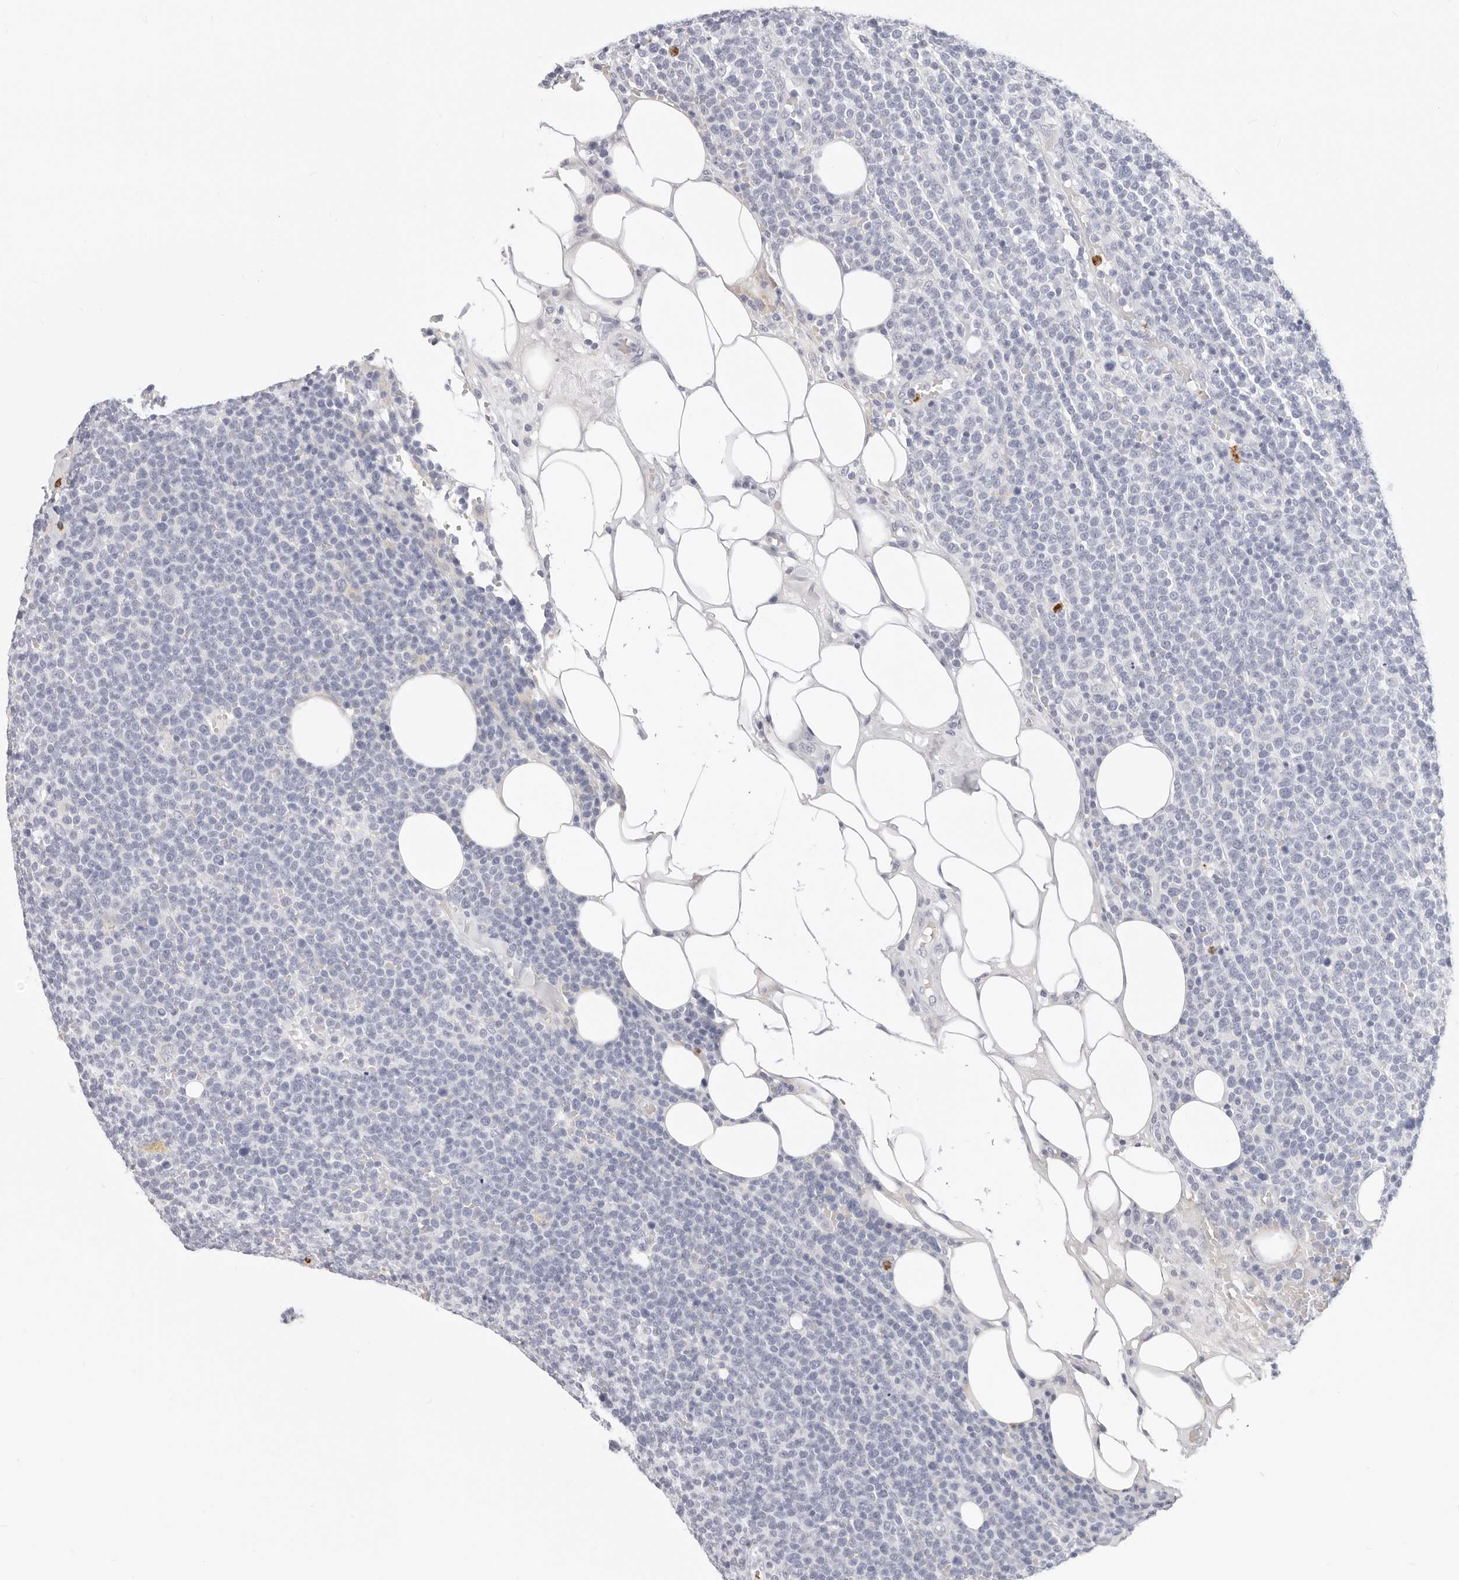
{"staining": {"intensity": "negative", "quantity": "none", "location": "none"}, "tissue": "lymphoma", "cell_type": "Tumor cells", "image_type": "cancer", "snomed": [{"axis": "morphology", "description": "Malignant lymphoma, non-Hodgkin's type, High grade"}, {"axis": "topography", "description": "Lymph node"}], "caption": "Tumor cells show no significant protein positivity in malignant lymphoma, non-Hodgkin's type (high-grade).", "gene": "CAMP", "patient": {"sex": "male", "age": 61}}